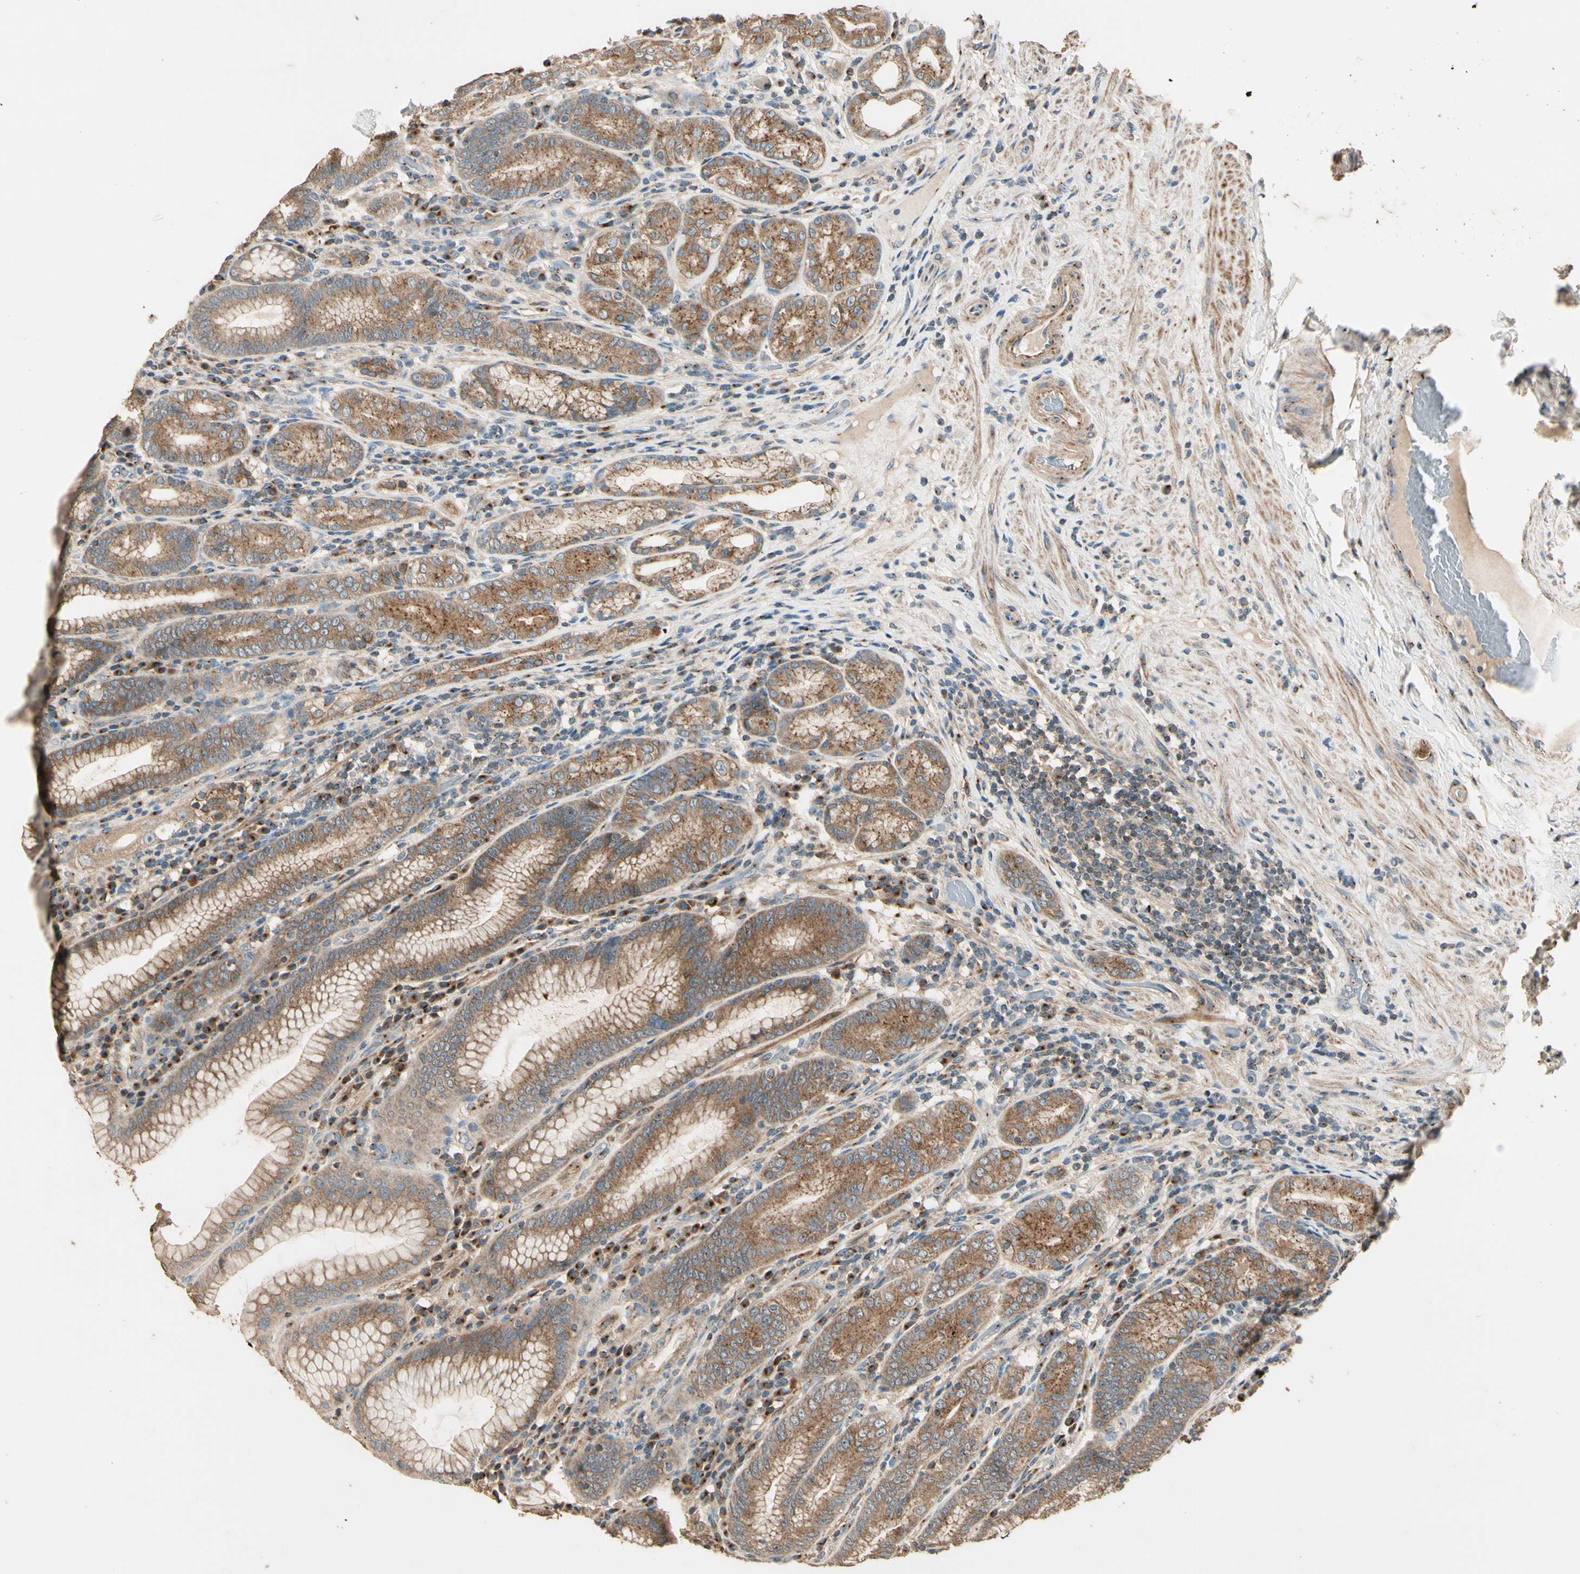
{"staining": {"intensity": "moderate", "quantity": ">75%", "location": "cytoplasmic/membranous"}, "tissue": "stomach", "cell_type": "Glandular cells", "image_type": "normal", "snomed": [{"axis": "morphology", "description": "Normal tissue, NOS"}, {"axis": "topography", "description": "Stomach, lower"}], "caption": "IHC micrograph of unremarkable stomach: human stomach stained using immunohistochemistry exhibits medium levels of moderate protein expression localized specifically in the cytoplasmic/membranous of glandular cells, appearing as a cytoplasmic/membranous brown color.", "gene": "AKAP9", "patient": {"sex": "female", "age": 76}}